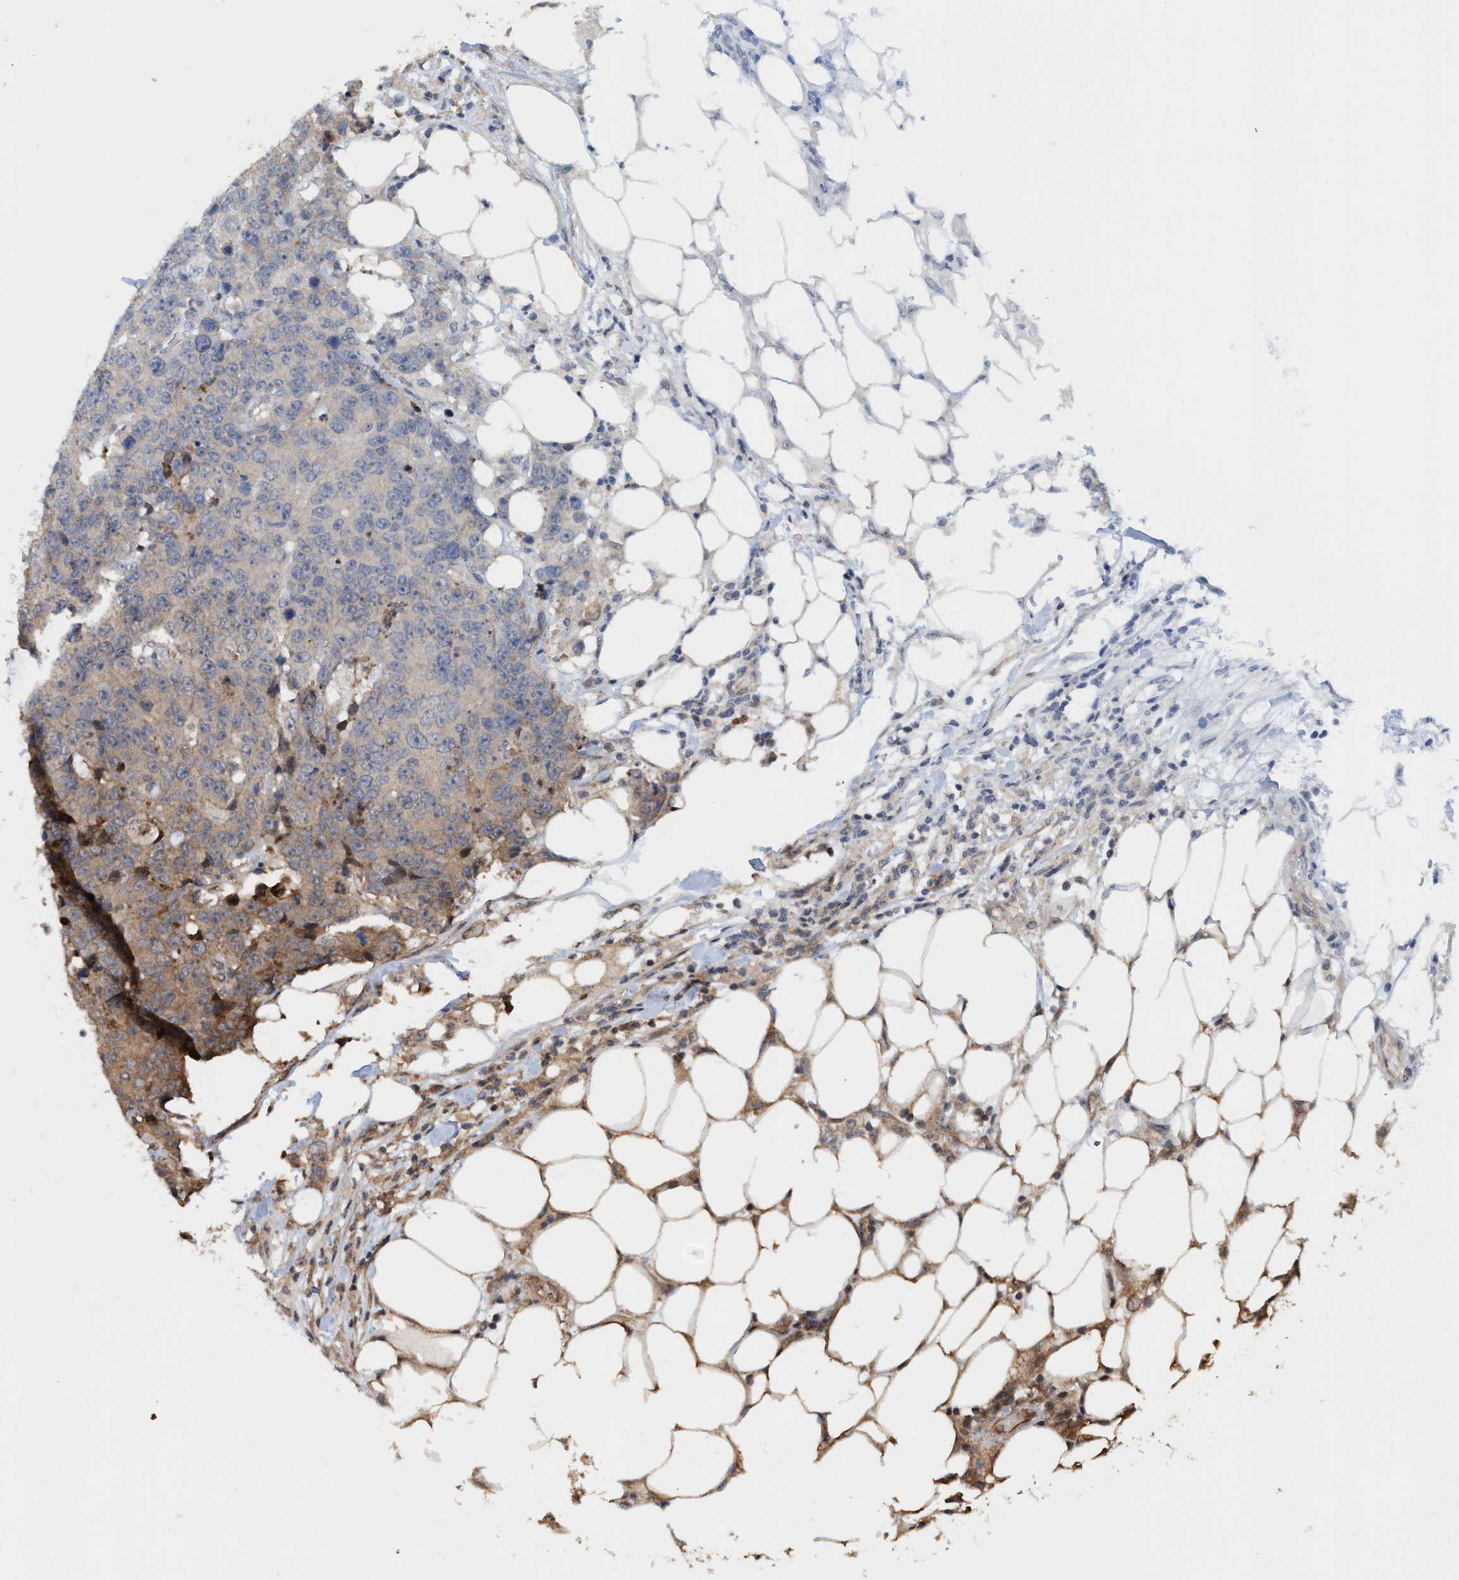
{"staining": {"intensity": "weak", "quantity": "25%-75%", "location": "cytoplasmic/membranous"}, "tissue": "colorectal cancer", "cell_type": "Tumor cells", "image_type": "cancer", "snomed": [{"axis": "morphology", "description": "Adenocarcinoma, NOS"}, {"axis": "topography", "description": "Colon"}], "caption": "The photomicrograph displays immunohistochemical staining of colorectal cancer (adenocarcinoma). There is weak cytoplasmic/membranous expression is seen in about 25%-75% of tumor cells. Nuclei are stained in blue.", "gene": "TRPC7", "patient": {"sex": "female", "age": 86}}